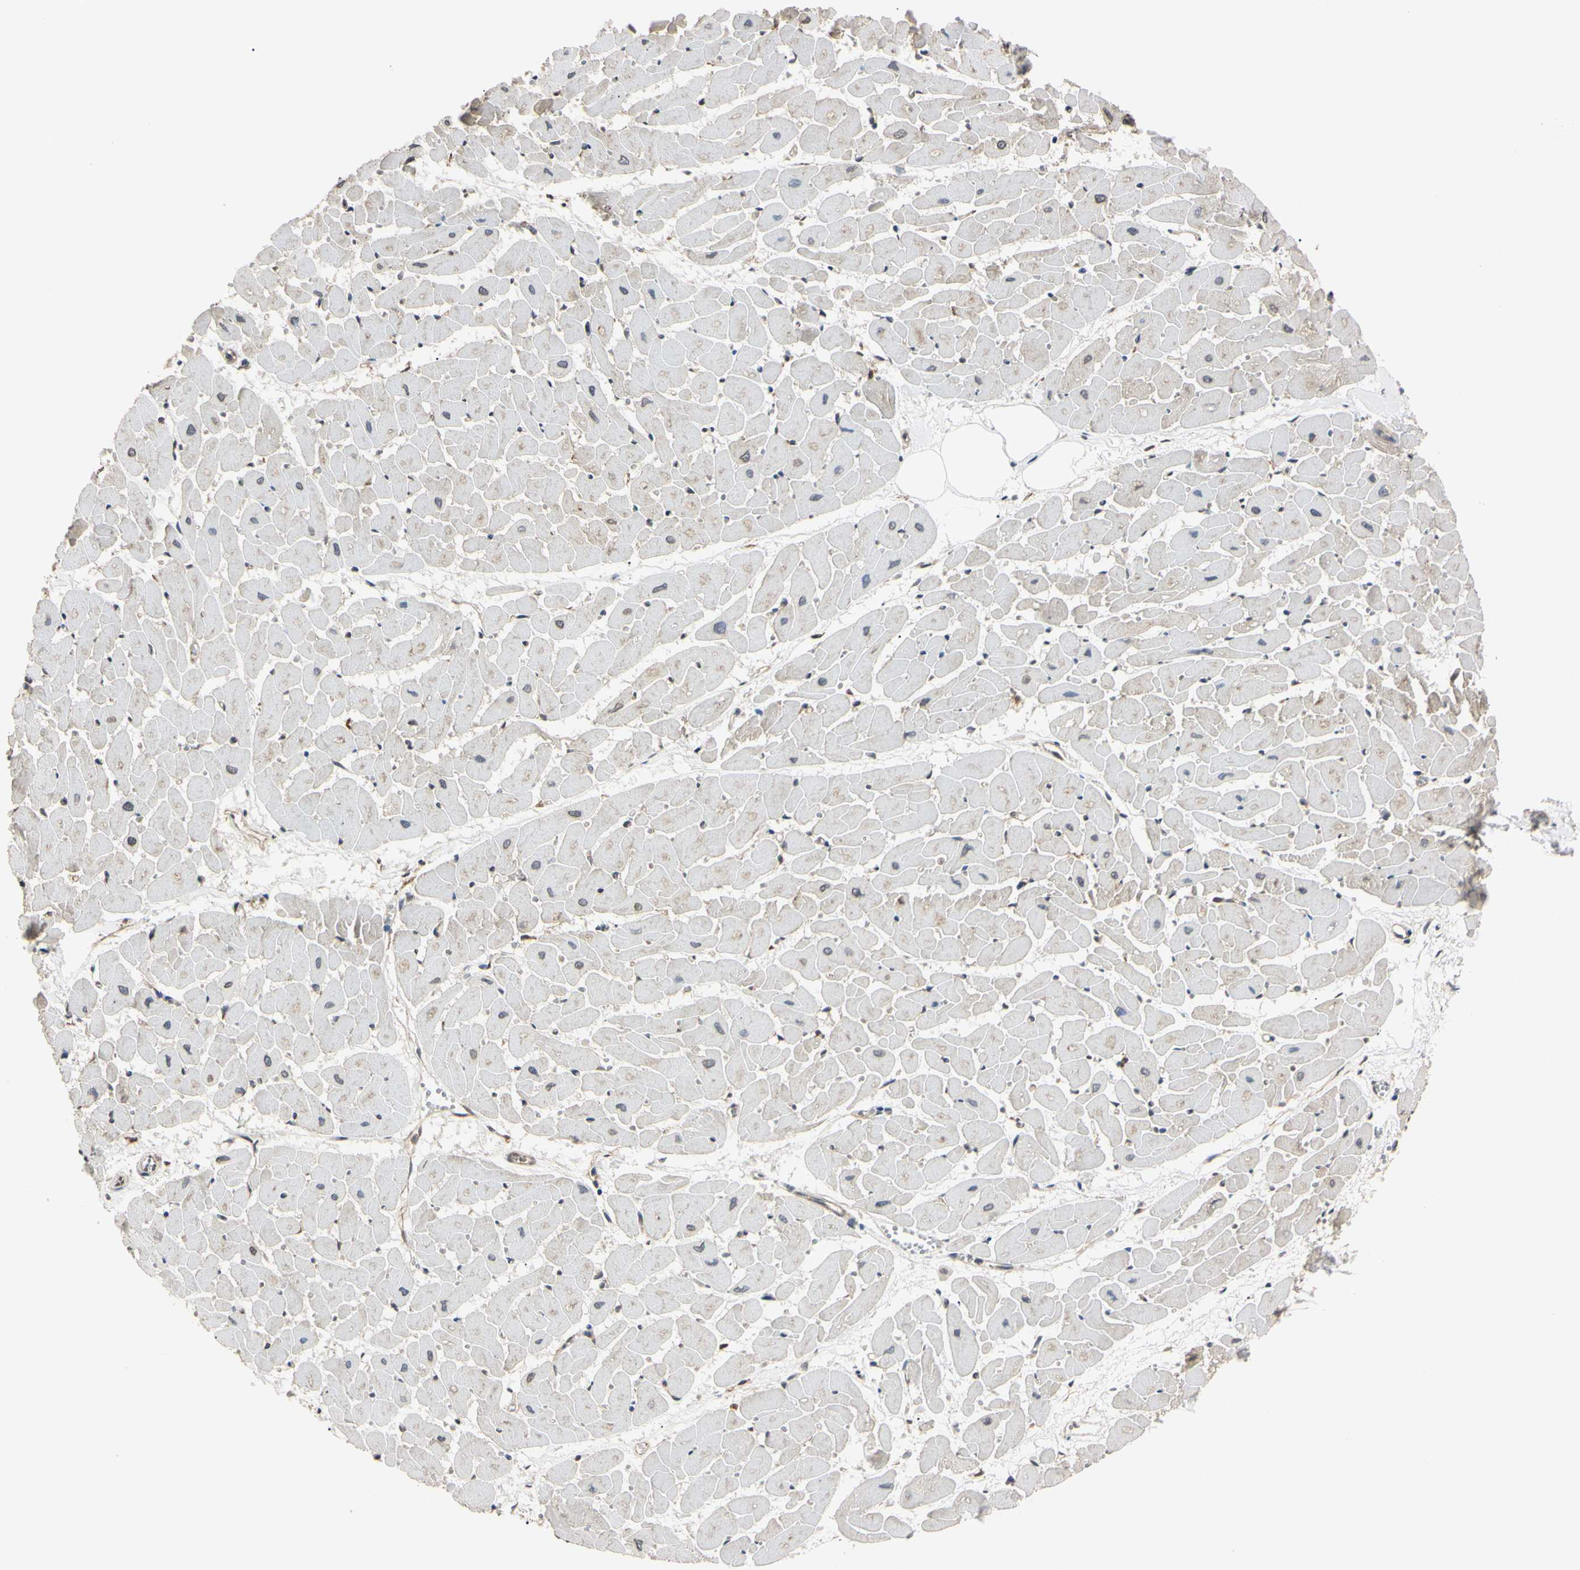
{"staining": {"intensity": "weak", "quantity": "<25%", "location": "cytoplasmic/membranous,nuclear"}, "tissue": "heart muscle", "cell_type": "Cardiomyocytes", "image_type": "normal", "snomed": [{"axis": "morphology", "description": "Normal tissue, NOS"}, {"axis": "topography", "description": "Heart"}], "caption": "This is a histopathology image of immunohistochemistry (IHC) staining of normal heart muscle, which shows no staining in cardiomyocytes. (Immunohistochemistry (ihc), brightfield microscopy, high magnification).", "gene": "EPN1", "patient": {"sex": "female", "age": 19}}